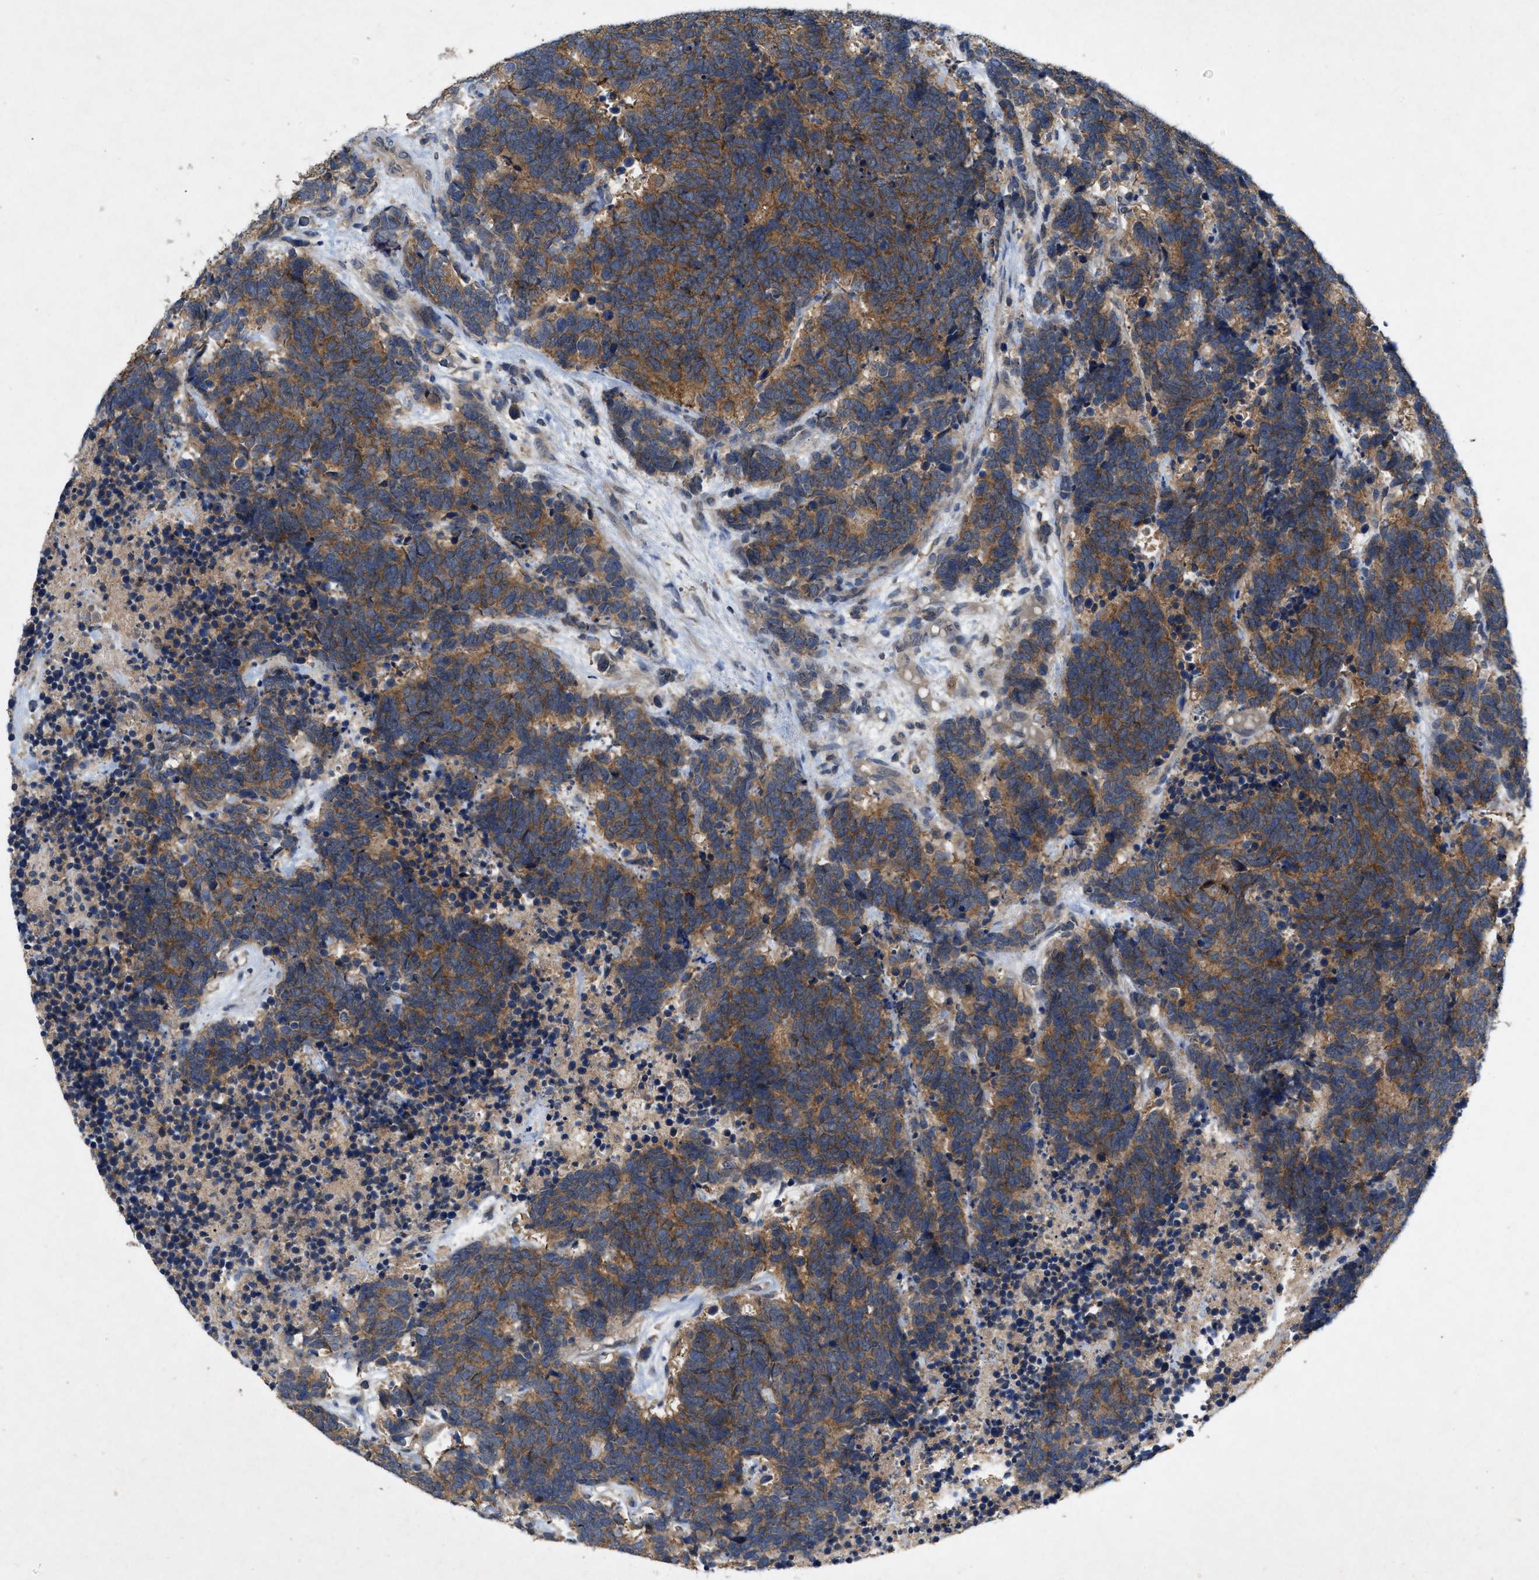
{"staining": {"intensity": "moderate", "quantity": ">75%", "location": "cytoplasmic/membranous"}, "tissue": "carcinoid", "cell_type": "Tumor cells", "image_type": "cancer", "snomed": [{"axis": "morphology", "description": "Carcinoma, NOS"}, {"axis": "morphology", "description": "Carcinoid, malignant, NOS"}, {"axis": "topography", "description": "Urinary bladder"}], "caption": "IHC image of neoplastic tissue: carcinoid stained using immunohistochemistry exhibits medium levels of moderate protein expression localized specifically in the cytoplasmic/membranous of tumor cells, appearing as a cytoplasmic/membranous brown color.", "gene": "LPAR2", "patient": {"sex": "male", "age": 57}}